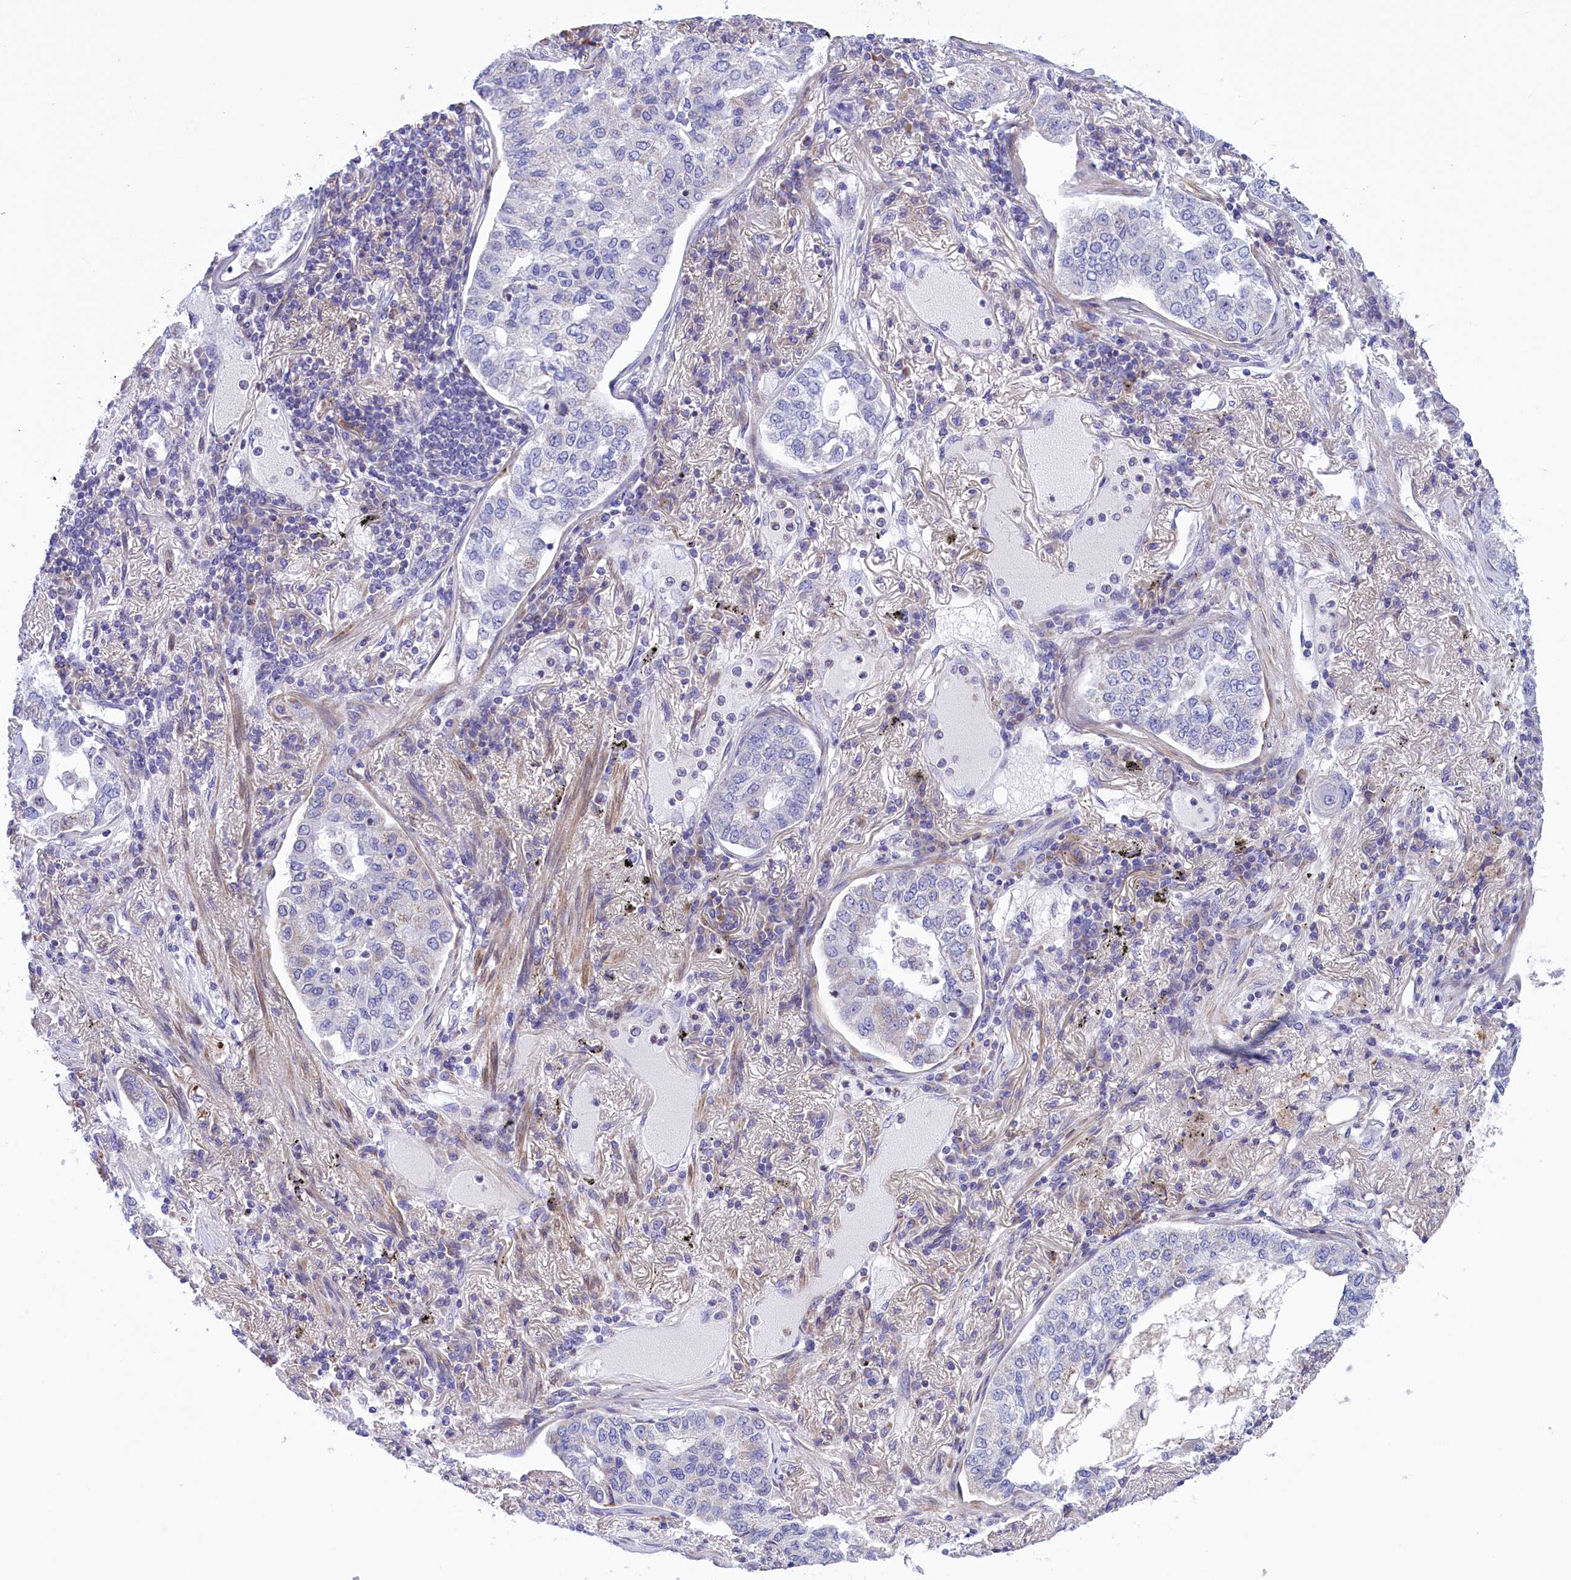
{"staining": {"intensity": "negative", "quantity": "none", "location": "none"}, "tissue": "lung cancer", "cell_type": "Tumor cells", "image_type": "cancer", "snomed": [{"axis": "morphology", "description": "Adenocarcinoma, NOS"}, {"axis": "topography", "description": "Lung"}], "caption": "Tumor cells are negative for protein expression in human lung cancer (adenocarcinoma). (DAB (3,3'-diaminobenzidine) IHC visualized using brightfield microscopy, high magnification).", "gene": "CORO7-PAM16", "patient": {"sex": "male", "age": 49}}